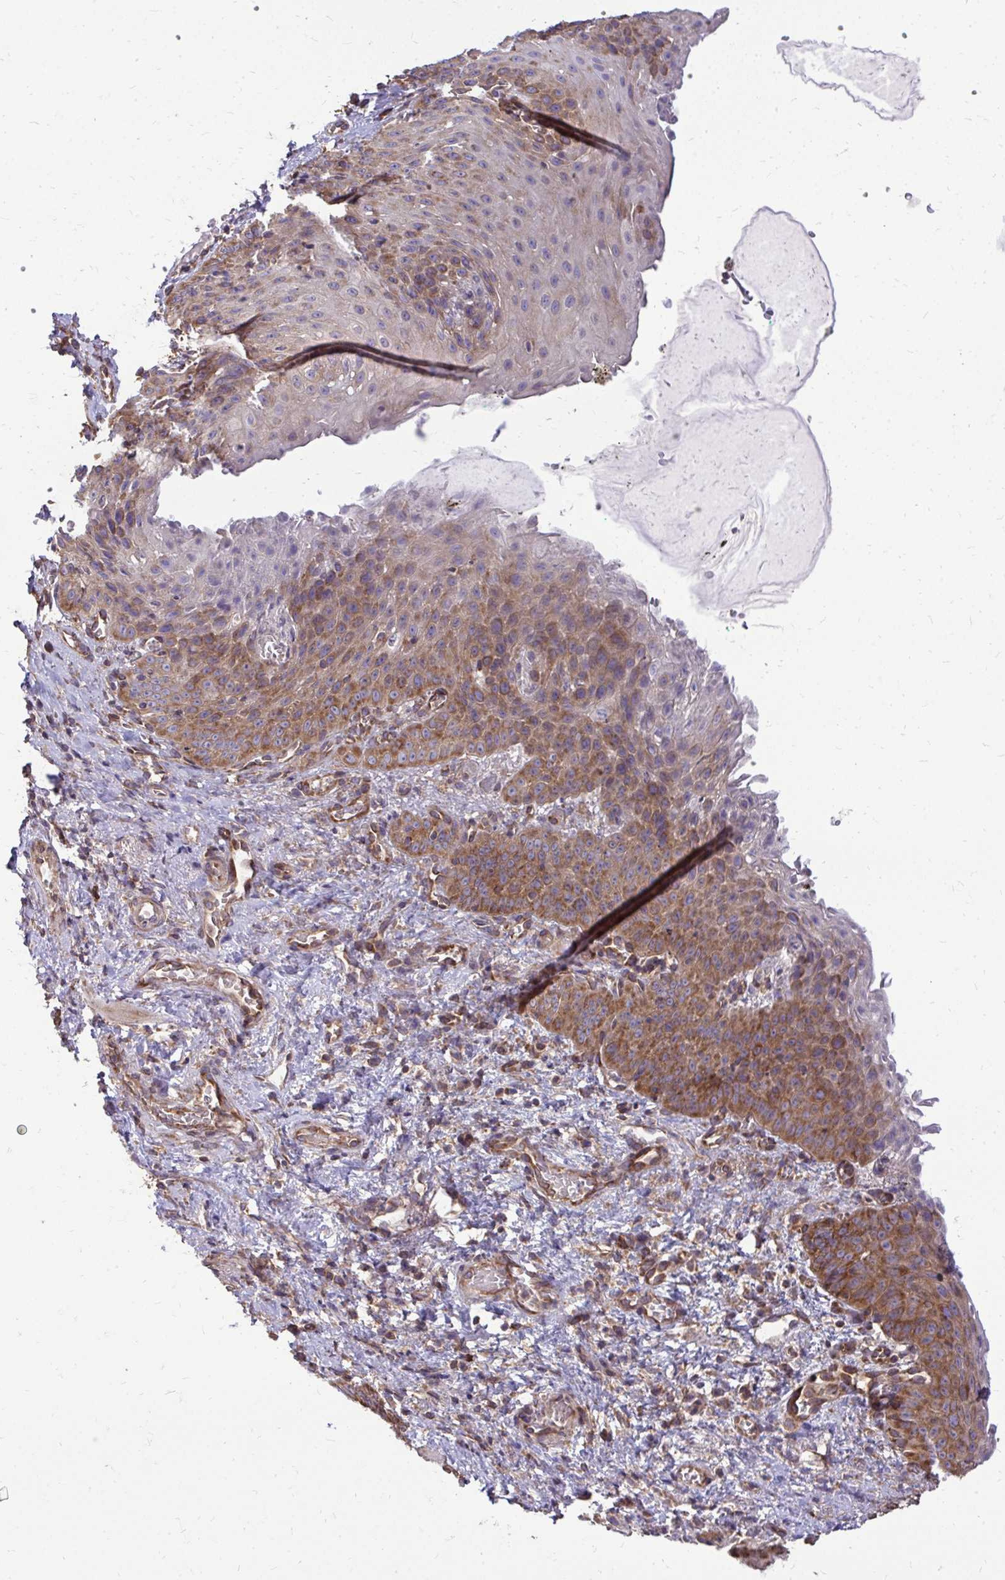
{"staining": {"intensity": "moderate", "quantity": "25%-75%", "location": "cytoplasmic/membranous"}, "tissue": "esophagus", "cell_type": "Squamous epithelial cells", "image_type": "normal", "snomed": [{"axis": "morphology", "description": "Normal tissue, NOS"}, {"axis": "topography", "description": "Esophagus"}], "caption": "The photomicrograph exhibits immunohistochemical staining of normal esophagus. There is moderate cytoplasmic/membranous staining is appreciated in approximately 25%-75% of squamous epithelial cells.", "gene": "FMR1", "patient": {"sex": "male", "age": 71}}